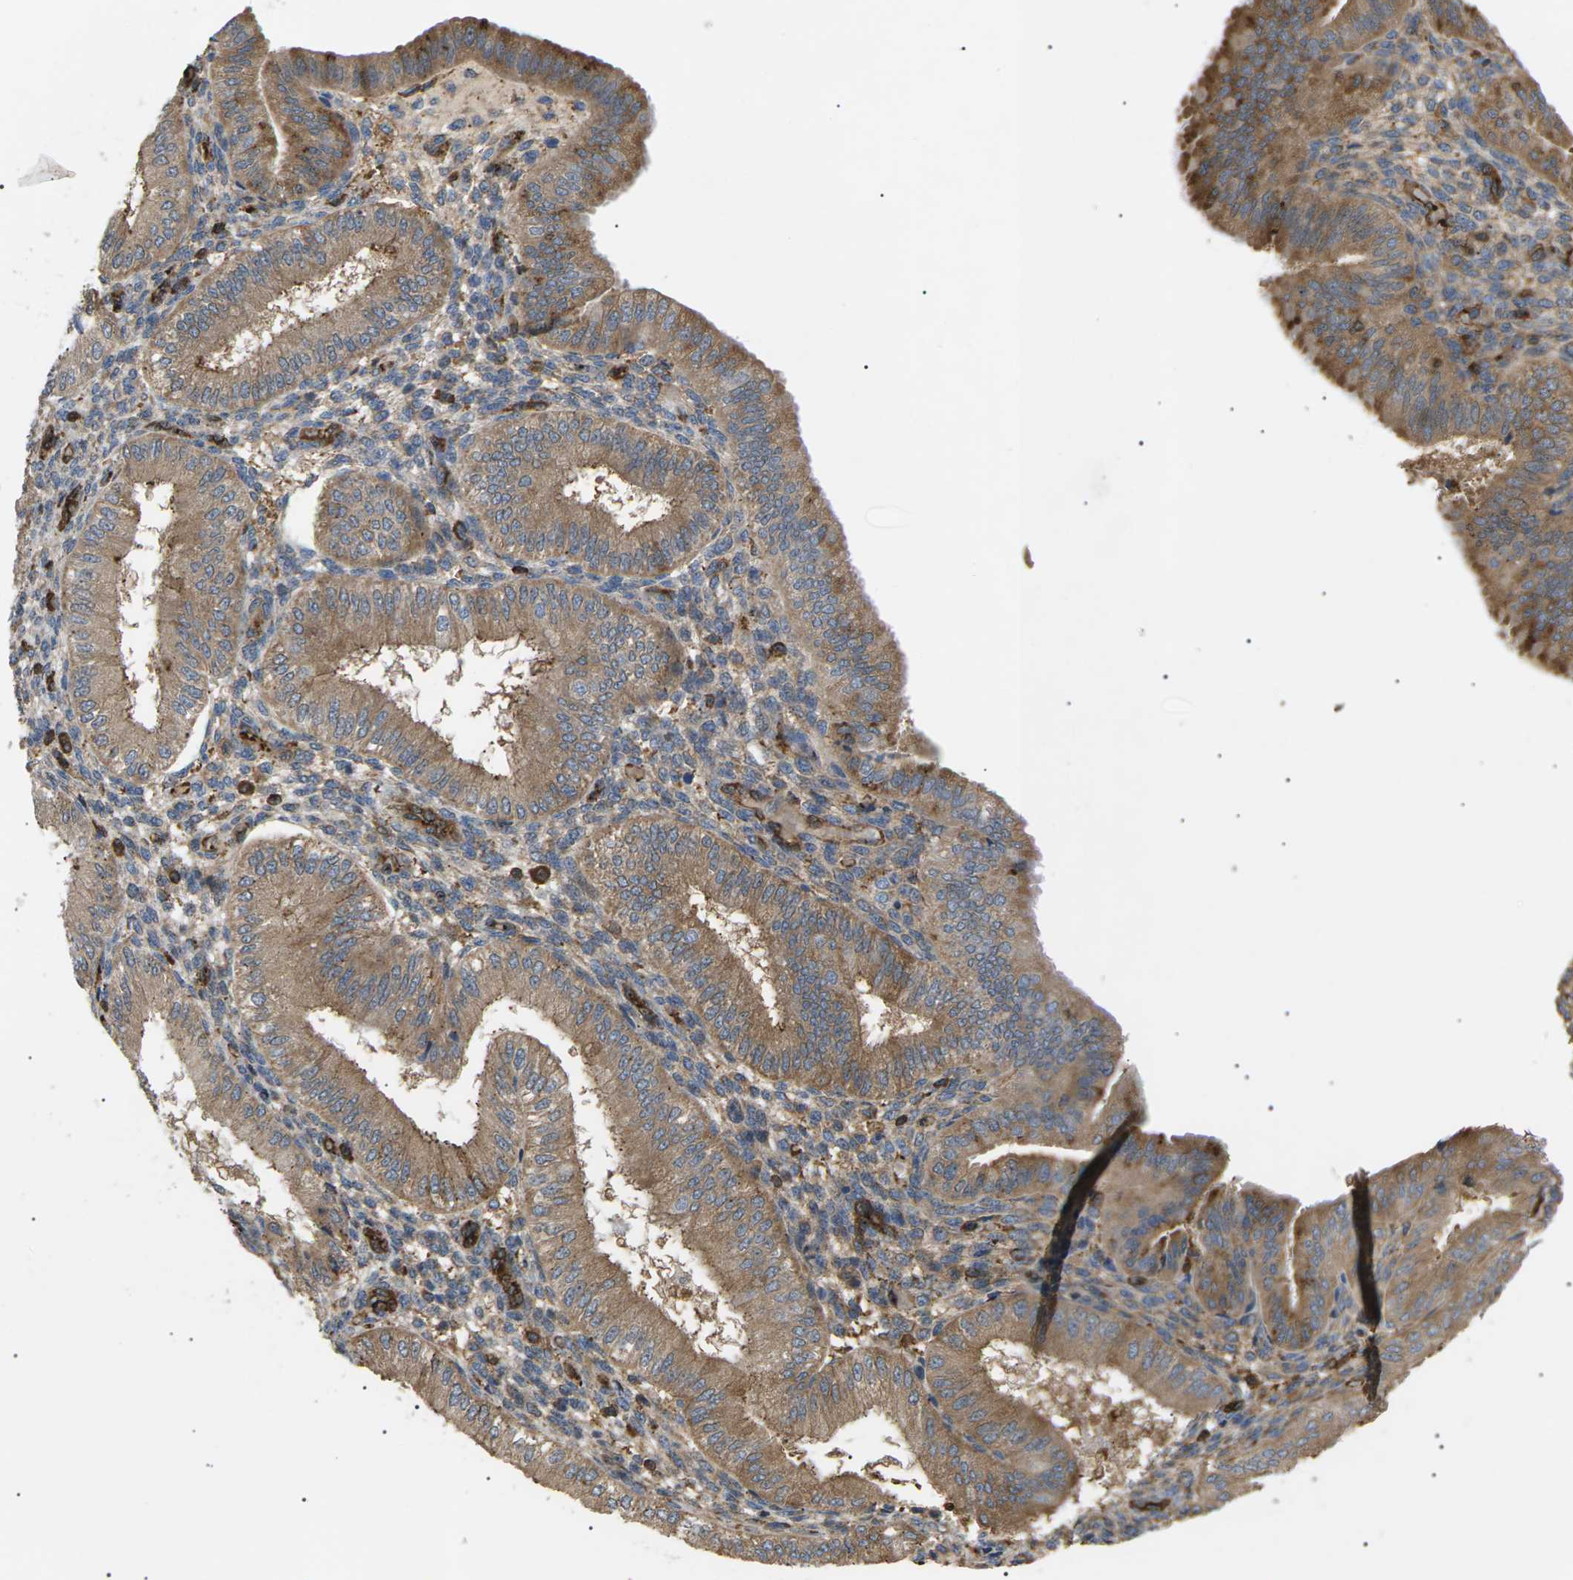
{"staining": {"intensity": "moderate", "quantity": "25%-75%", "location": "cytoplasmic/membranous"}, "tissue": "endometrium", "cell_type": "Cells in endometrial stroma", "image_type": "normal", "snomed": [{"axis": "morphology", "description": "Normal tissue, NOS"}, {"axis": "topography", "description": "Endometrium"}], "caption": "Immunohistochemical staining of unremarkable human endometrium demonstrates medium levels of moderate cytoplasmic/membranous staining in about 25%-75% of cells in endometrial stroma.", "gene": "TMTC4", "patient": {"sex": "female", "age": 39}}